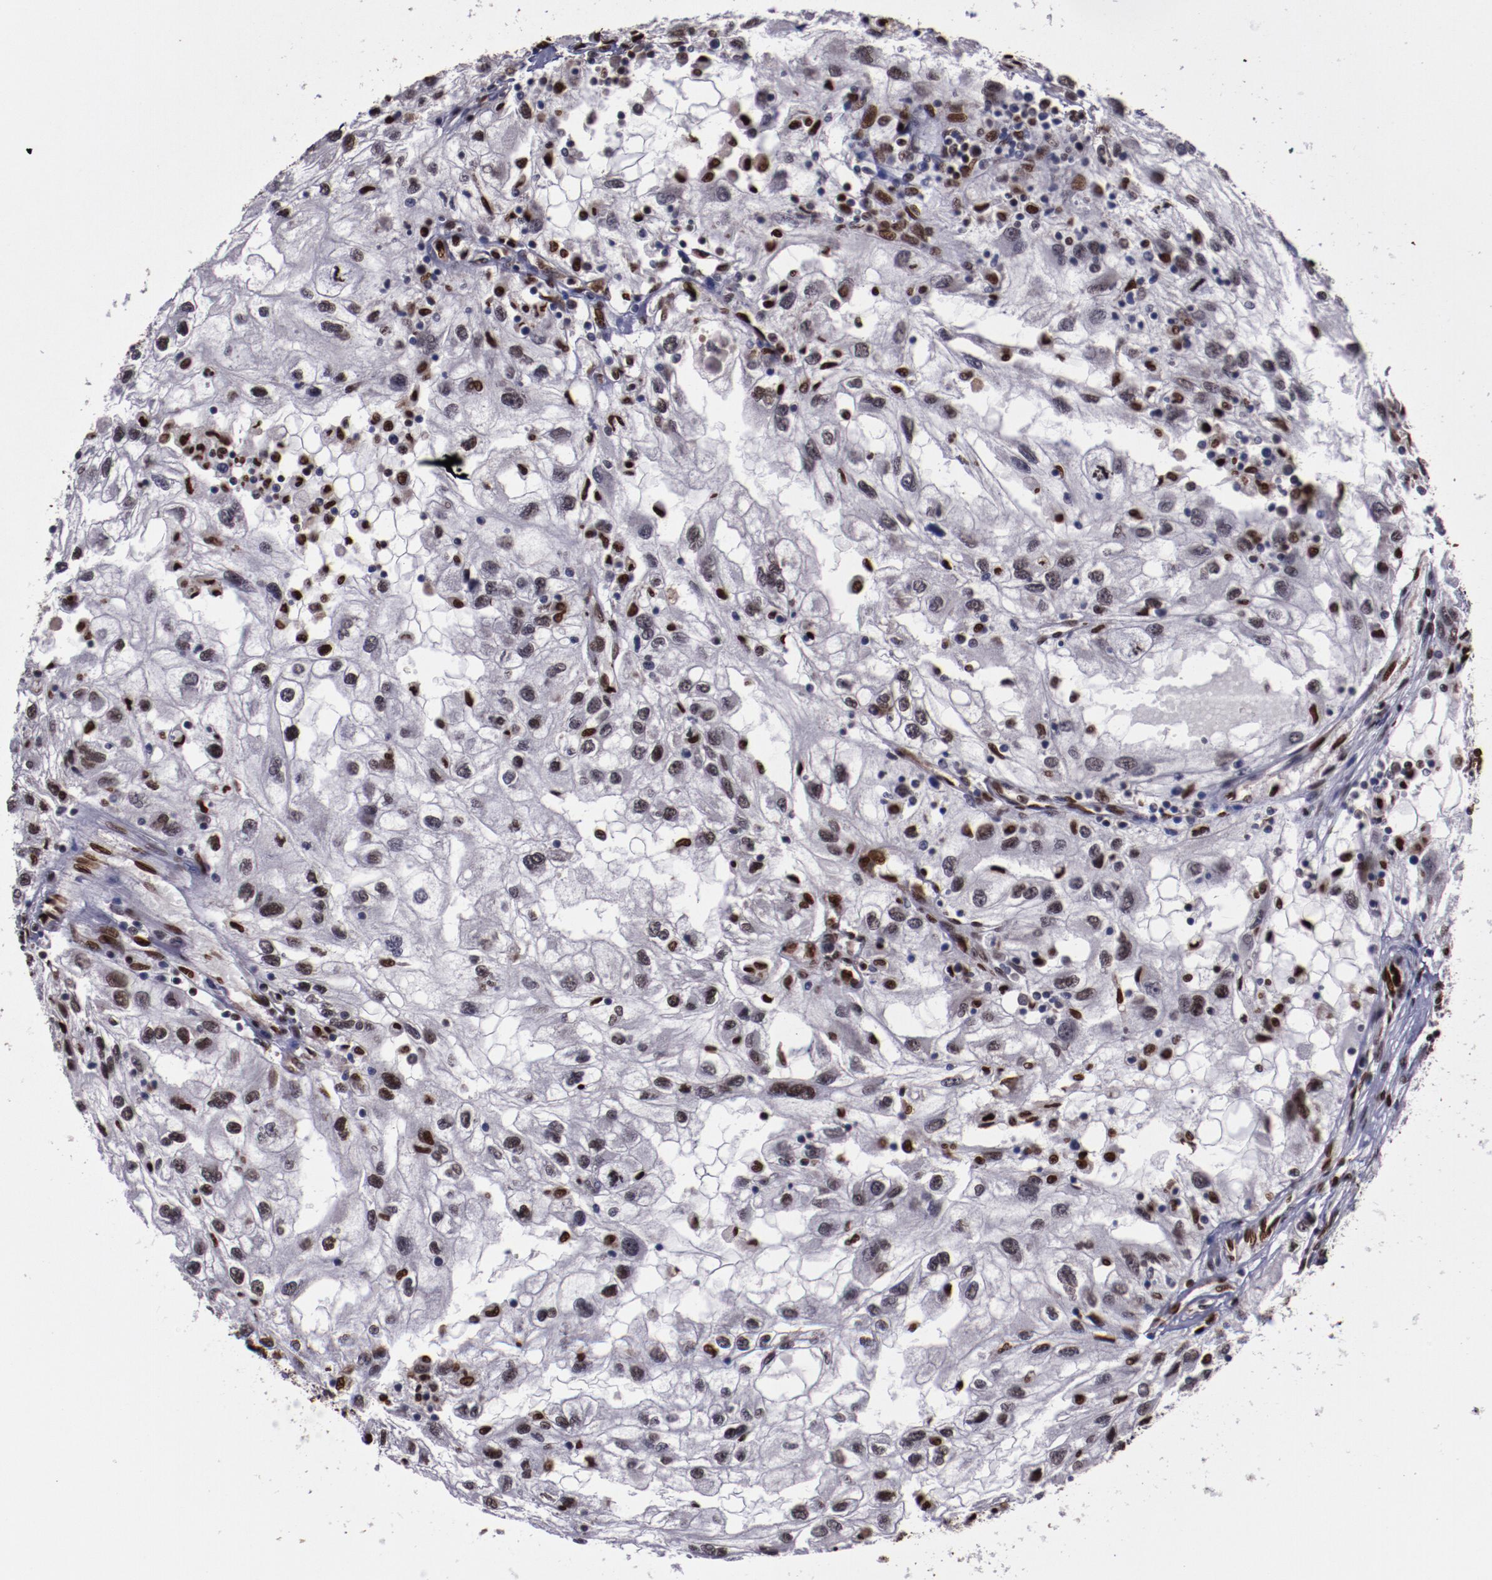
{"staining": {"intensity": "weak", "quantity": "25%-75%", "location": "nuclear"}, "tissue": "renal cancer", "cell_type": "Tumor cells", "image_type": "cancer", "snomed": [{"axis": "morphology", "description": "Normal tissue, NOS"}, {"axis": "morphology", "description": "Adenocarcinoma, NOS"}, {"axis": "topography", "description": "Kidney"}], "caption": "Protein analysis of renal adenocarcinoma tissue reveals weak nuclear positivity in about 25%-75% of tumor cells. (IHC, brightfield microscopy, high magnification).", "gene": "APEX1", "patient": {"sex": "male", "age": 71}}